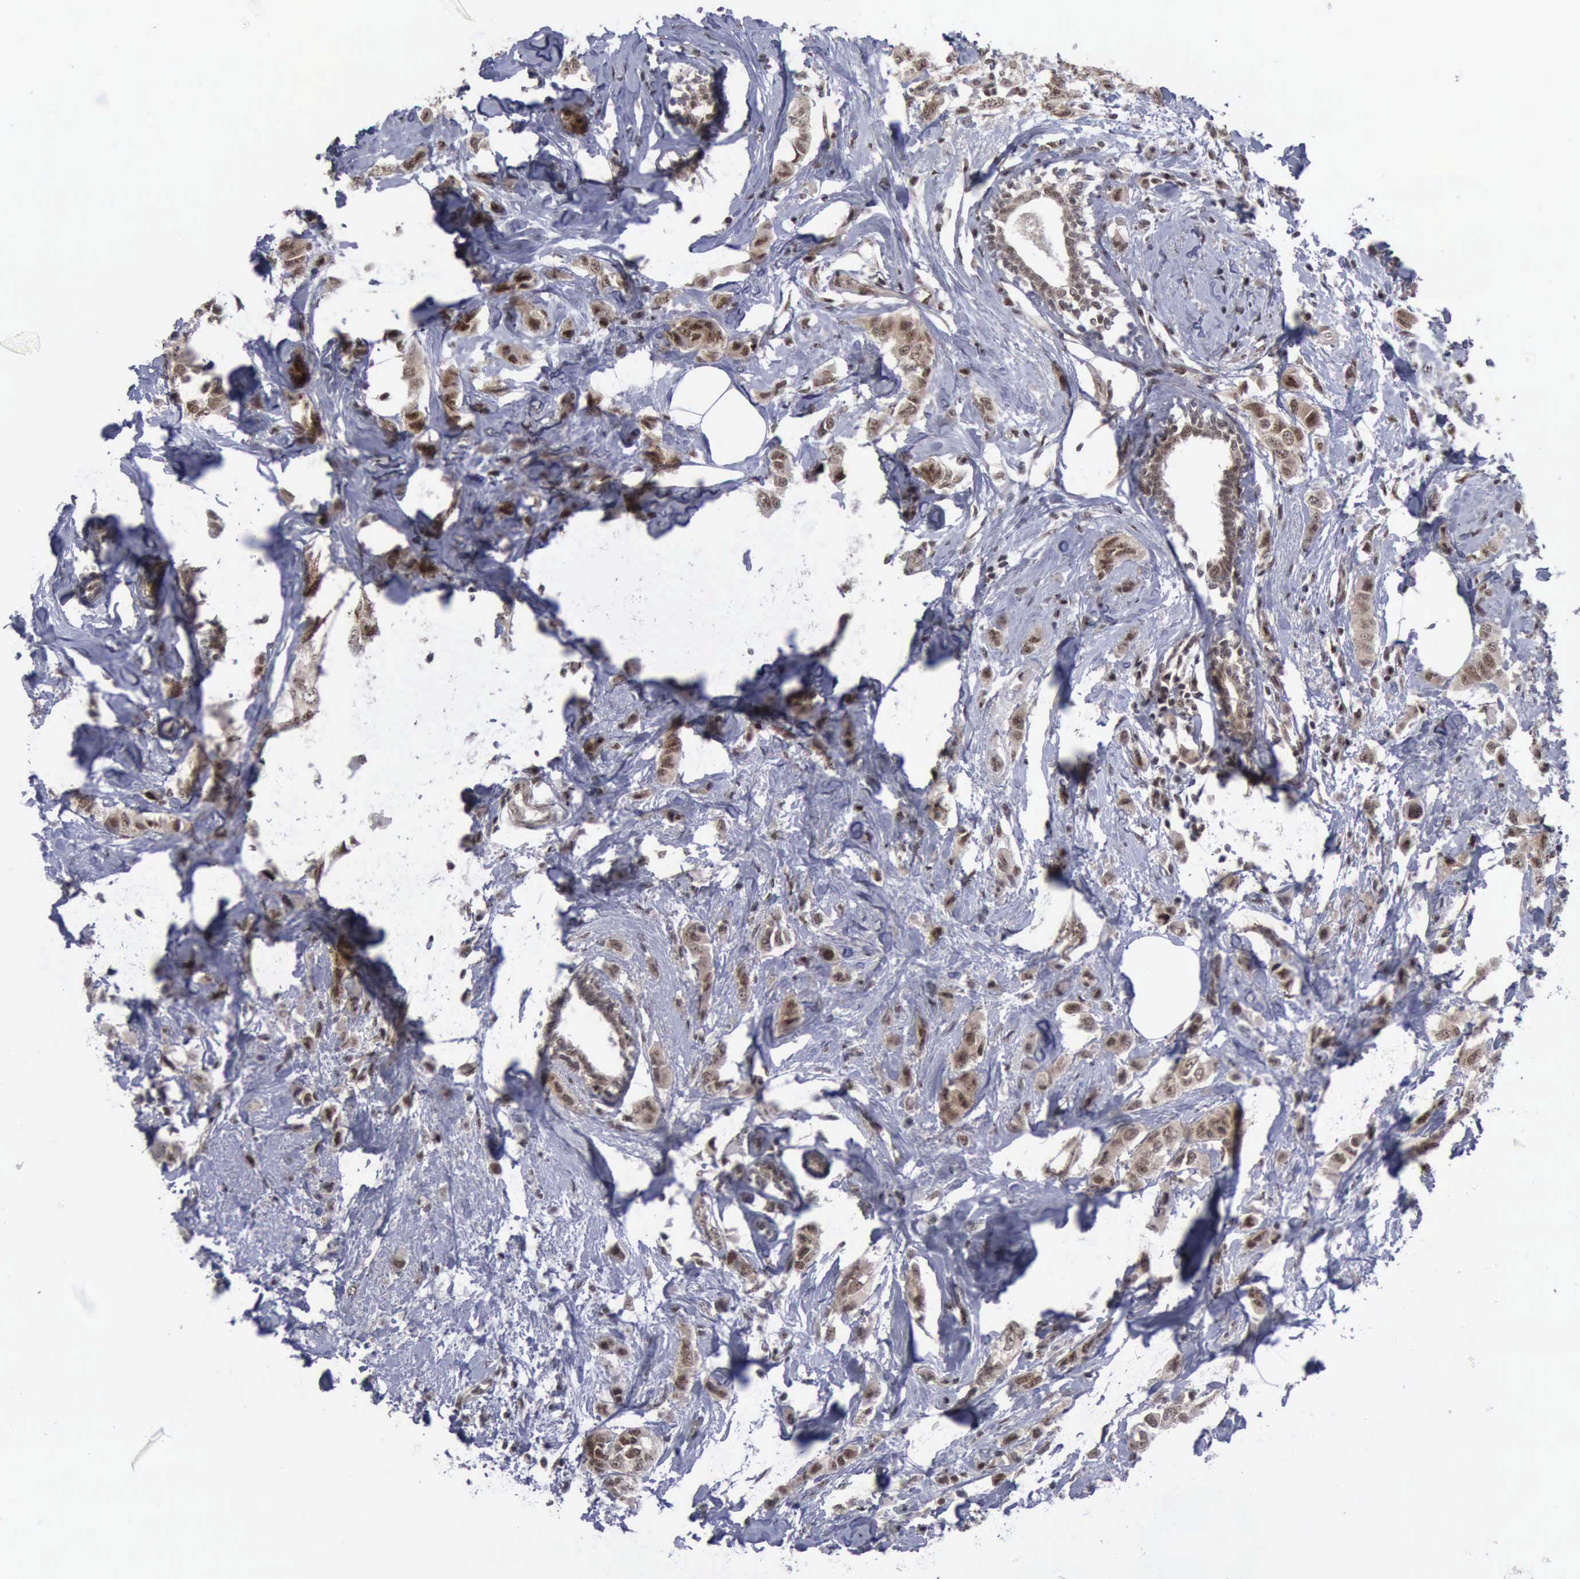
{"staining": {"intensity": "moderate", "quantity": ">75%", "location": "cytoplasmic/membranous,nuclear"}, "tissue": "breast cancer", "cell_type": "Tumor cells", "image_type": "cancer", "snomed": [{"axis": "morphology", "description": "Normal tissue, NOS"}, {"axis": "morphology", "description": "Duct carcinoma"}, {"axis": "topography", "description": "Breast"}], "caption": "Moderate cytoplasmic/membranous and nuclear expression for a protein is identified in about >75% of tumor cells of breast cancer (infiltrating ductal carcinoma) using IHC.", "gene": "ATM", "patient": {"sex": "female", "age": 50}}